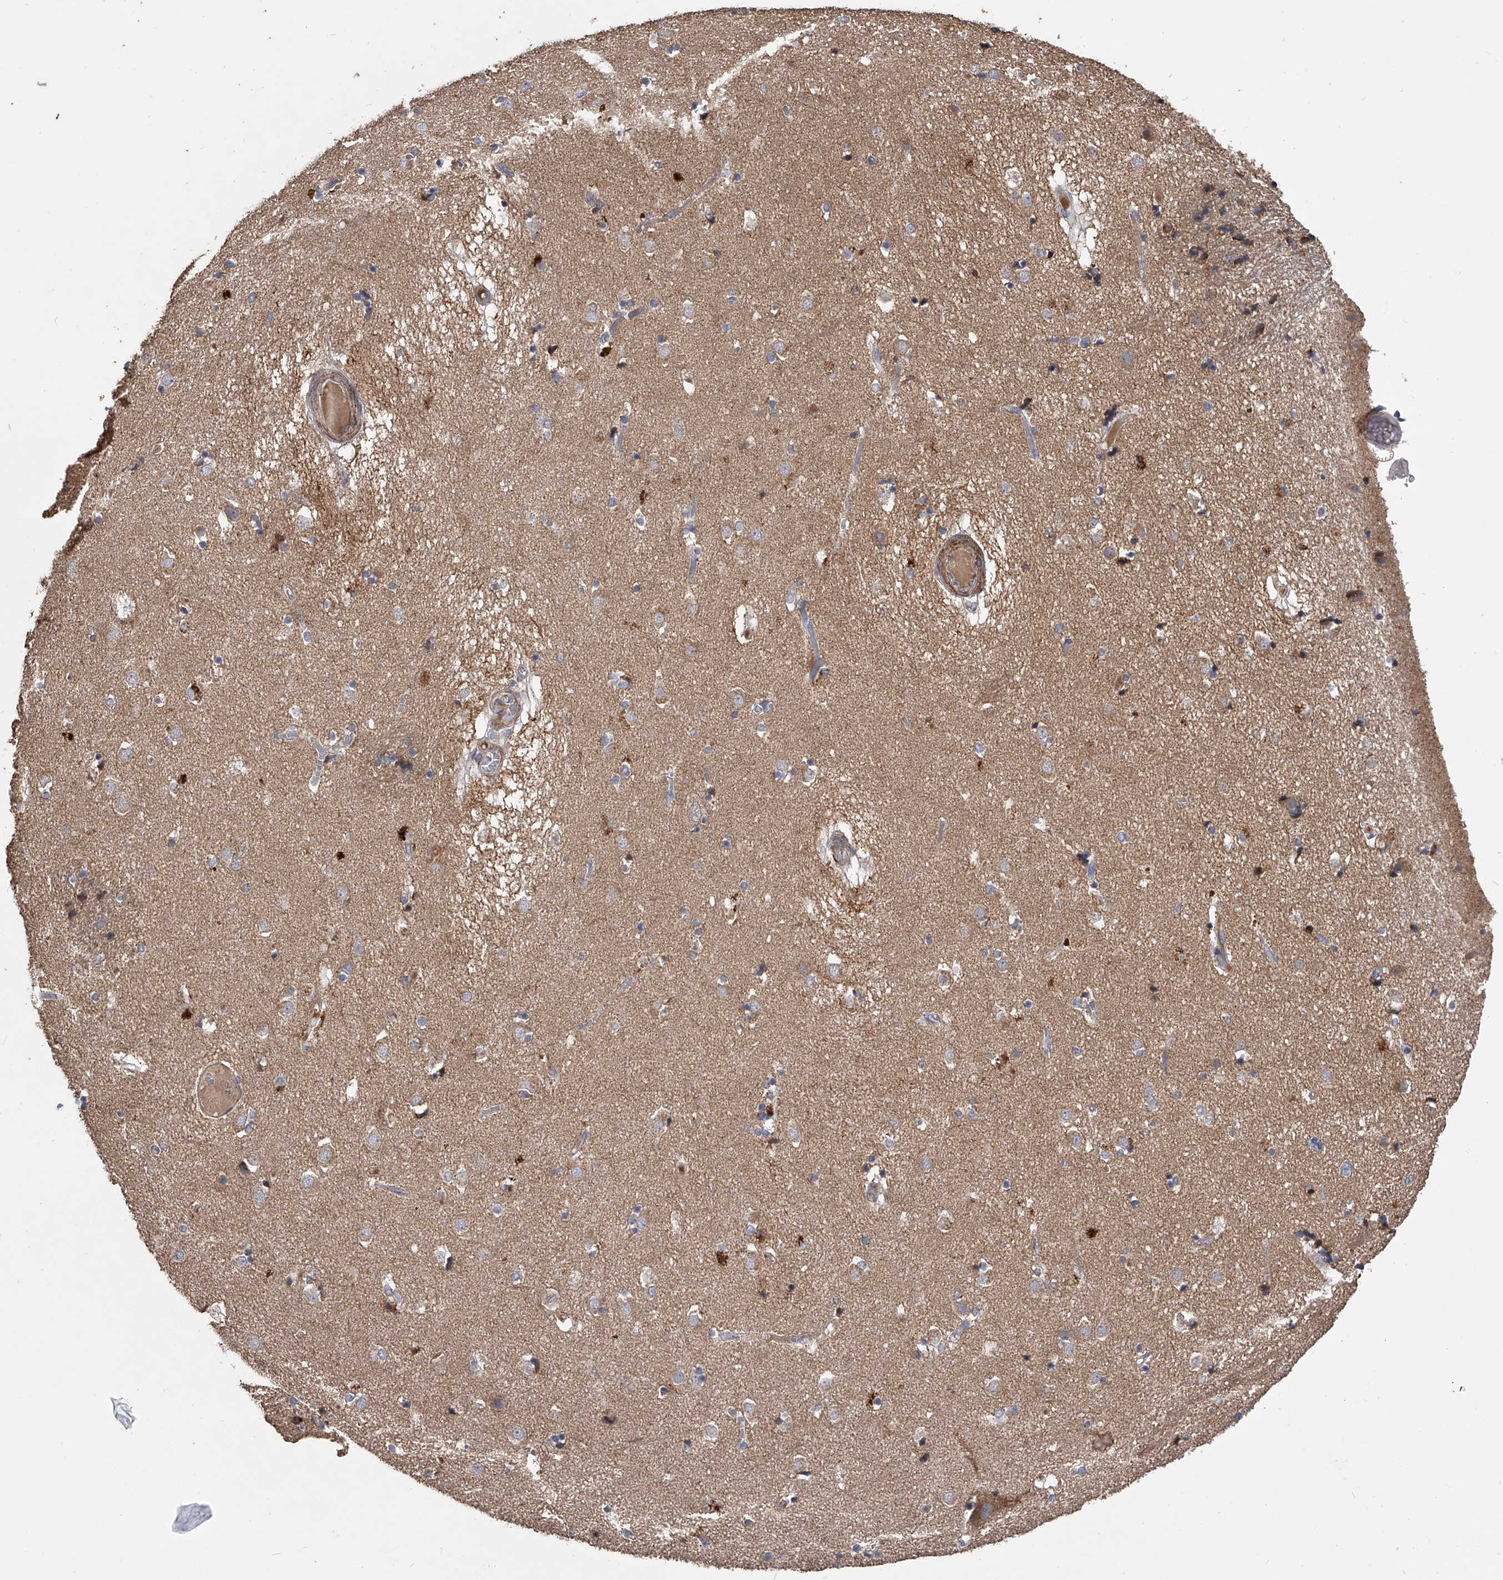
{"staining": {"intensity": "moderate", "quantity": "<25%", "location": "cytoplasmic/membranous"}, "tissue": "caudate", "cell_type": "Glial cells", "image_type": "normal", "snomed": [{"axis": "morphology", "description": "Normal tissue, NOS"}, {"axis": "topography", "description": "Lateral ventricle wall"}], "caption": "Glial cells show moderate cytoplasmic/membranous positivity in about <25% of cells in normal caudate. The staining was performed using DAB to visualize the protein expression in brown, while the nuclei were stained in blue with hematoxylin (Magnification: 20x).", "gene": "NRP1", "patient": {"sex": "male", "age": 70}}